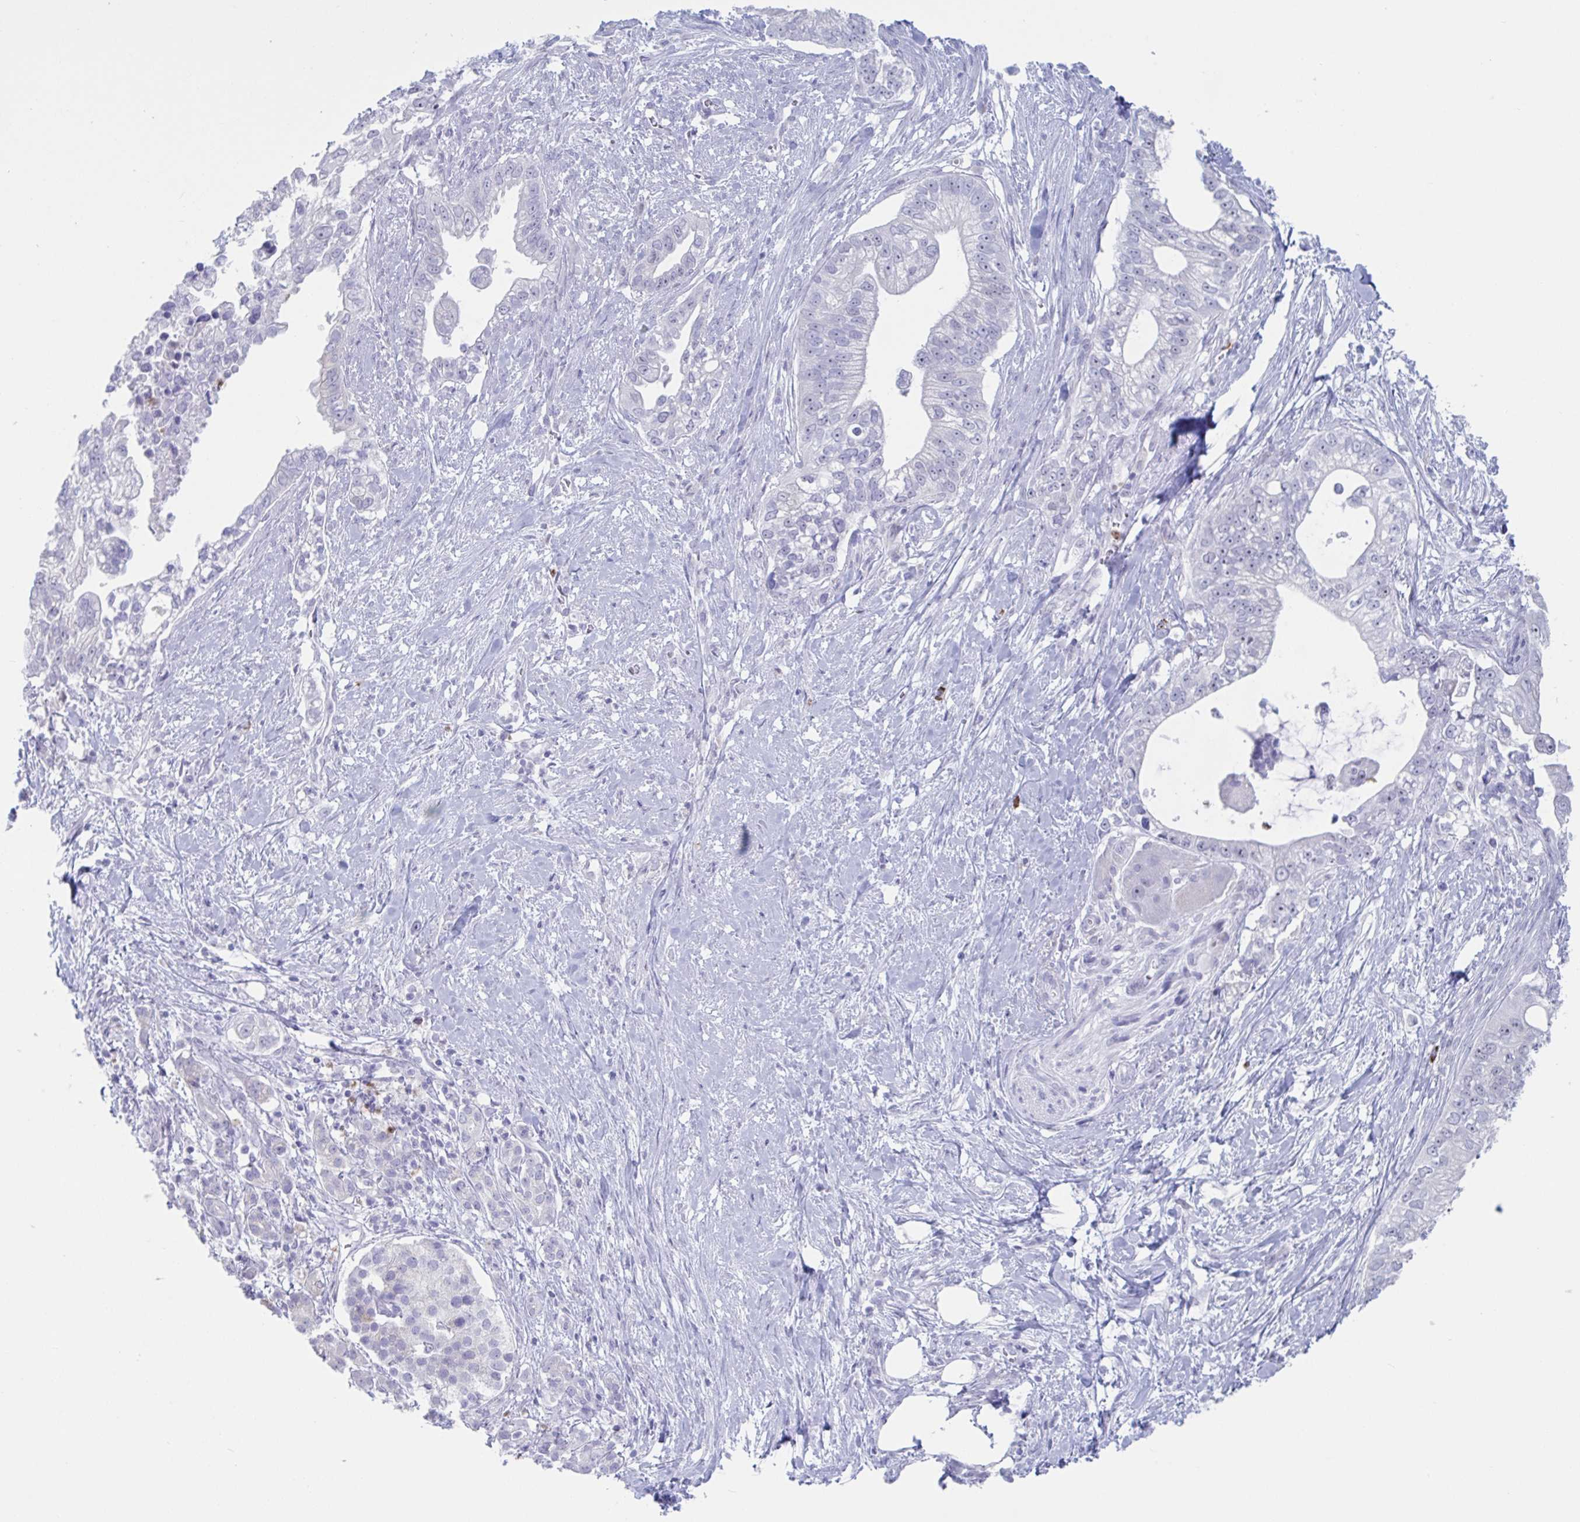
{"staining": {"intensity": "negative", "quantity": "none", "location": "none"}, "tissue": "pancreatic cancer", "cell_type": "Tumor cells", "image_type": "cancer", "snomed": [{"axis": "morphology", "description": "Adenocarcinoma, NOS"}, {"axis": "topography", "description": "Pancreas"}], "caption": "Immunohistochemistry (IHC) of pancreatic cancer (adenocarcinoma) shows no positivity in tumor cells. (DAB (3,3'-diaminobenzidine) IHC visualized using brightfield microscopy, high magnification).", "gene": "CYP4F11", "patient": {"sex": "male", "age": 70}}